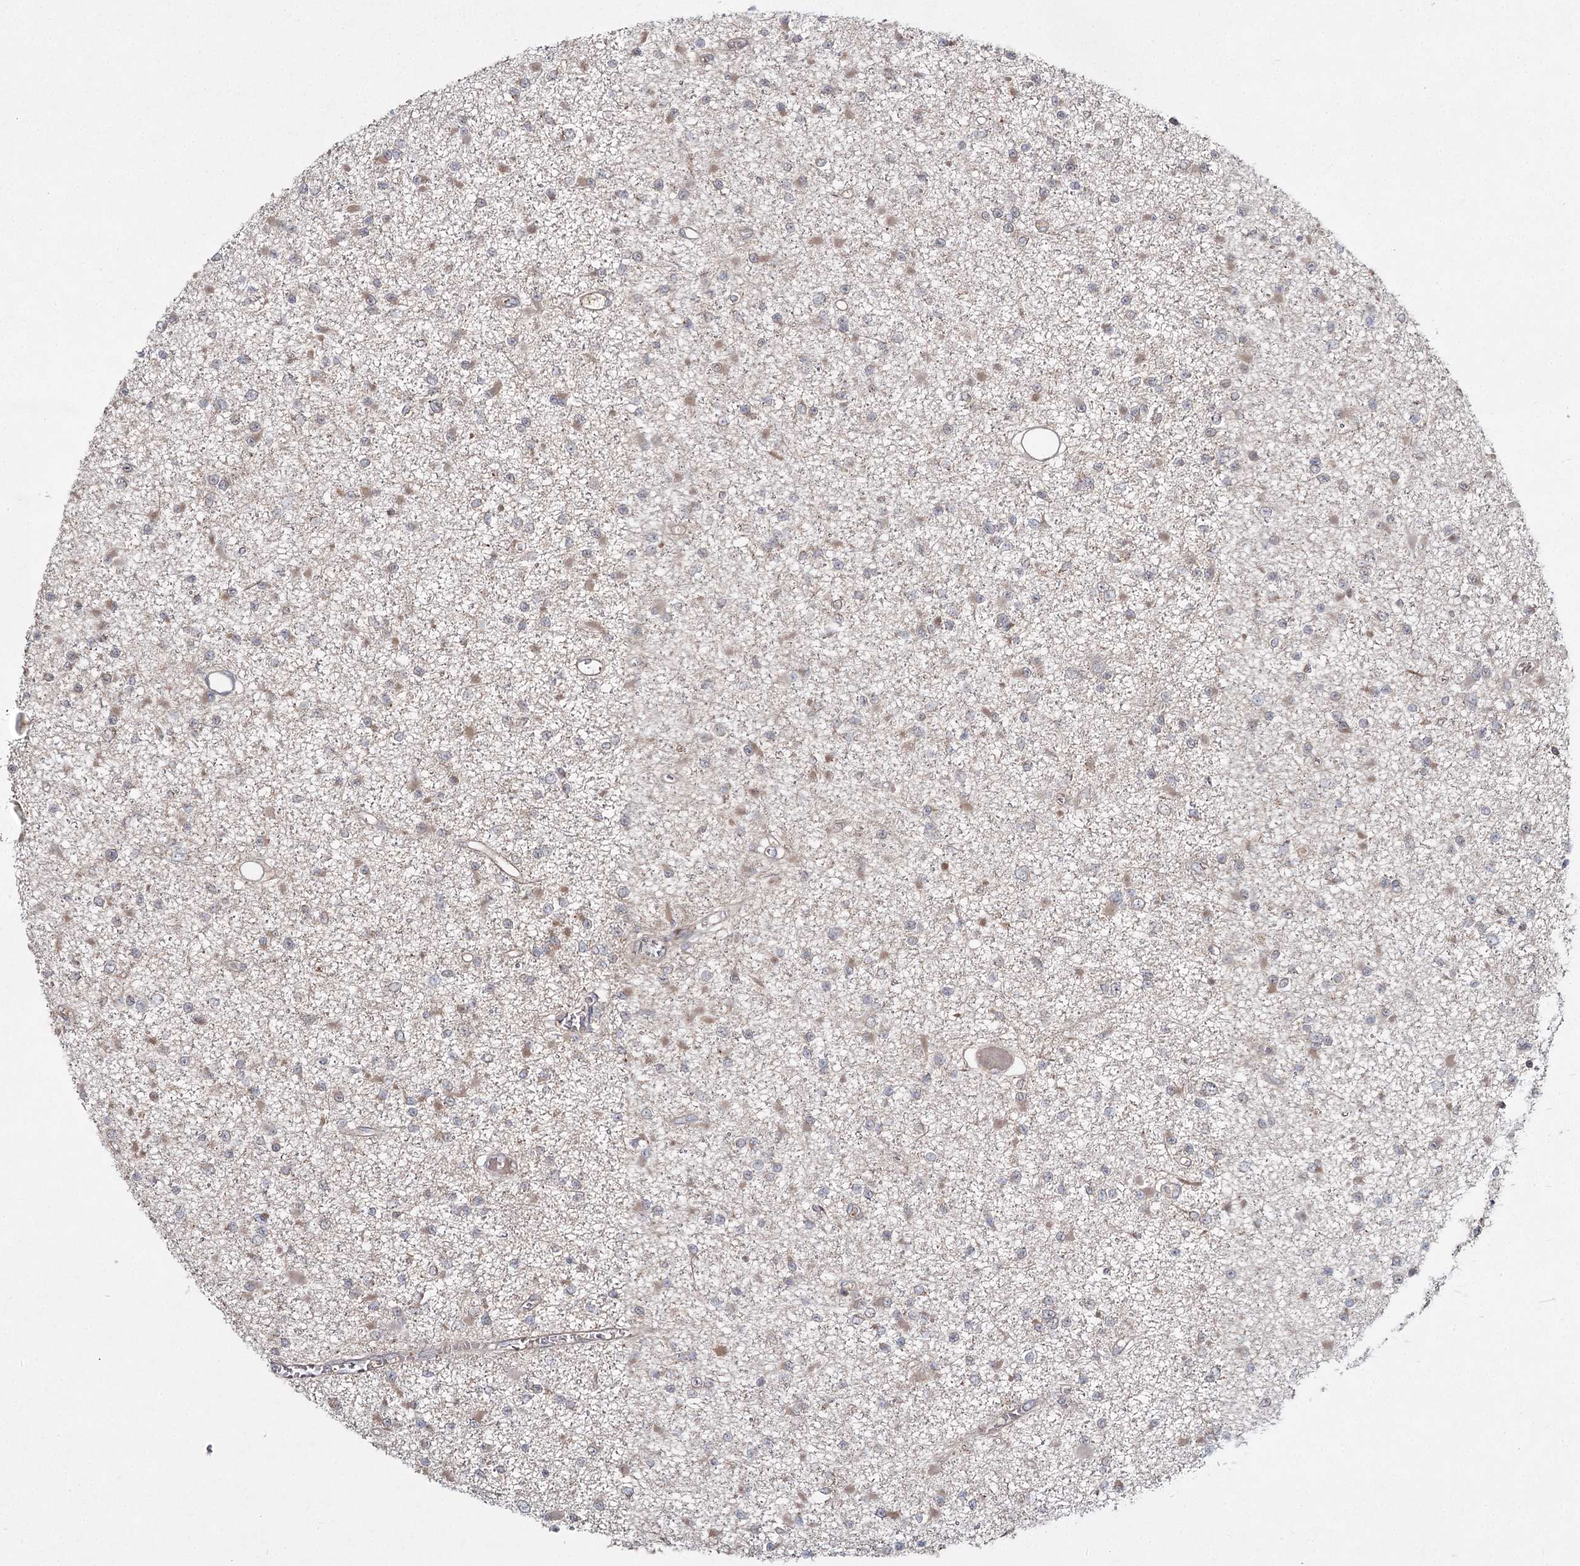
{"staining": {"intensity": "weak", "quantity": "25%-75%", "location": "cytoplasmic/membranous"}, "tissue": "glioma", "cell_type": "Tumor cells", "image_type": "cancer", "snomed": [{"axis": "morphology", "description": "Glioma, malignant, Low grade"}, {"axis": "topography", "description": "Brain"}], "caption": "A brown stain highlights weak cytoplasmic/membranous staining of a protein in human glioma tumor cells.", "gene": "WDR44", "patient": {"sex": "female", "age": 22}}